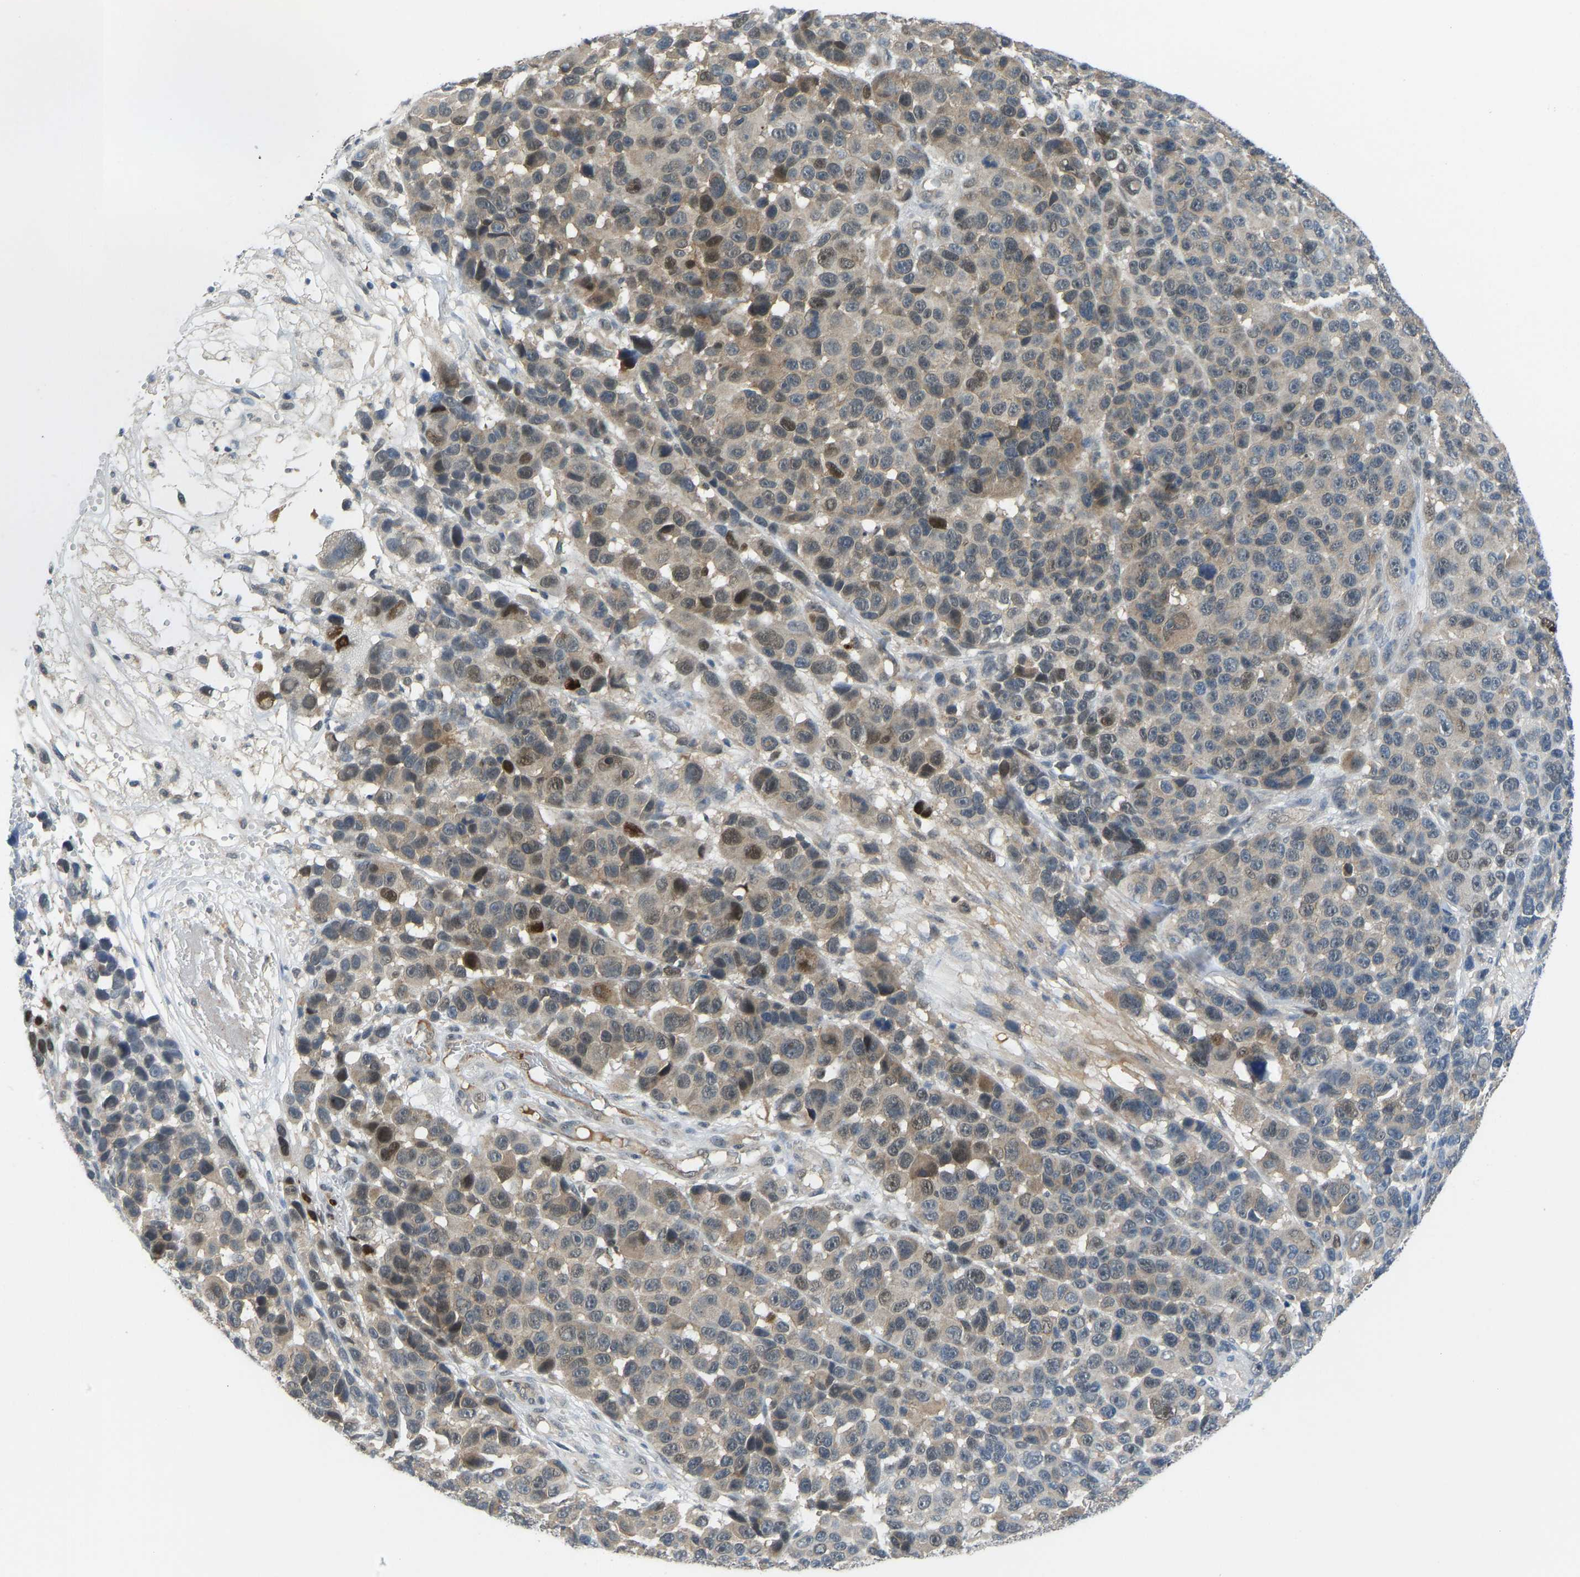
{"staining": {"intensity": "moderate", "quantity": "<25%", "location": "nuclear"}, "tissue": "melanoma", "cell_type": "Tumor cells", "image_type": "cancer", "snomed": [{"axis": "morphology", "description": "Malignant melanoma, NOS"}, {"axis": "topography", "description": "Skin"}], "caption": "Protein analysis of melanoma tissue shows moderate nuclear expression in approximately <25% of tumor cells.", "gene": "ZNF251", "patient": {"sex": "male", "age": 53}}